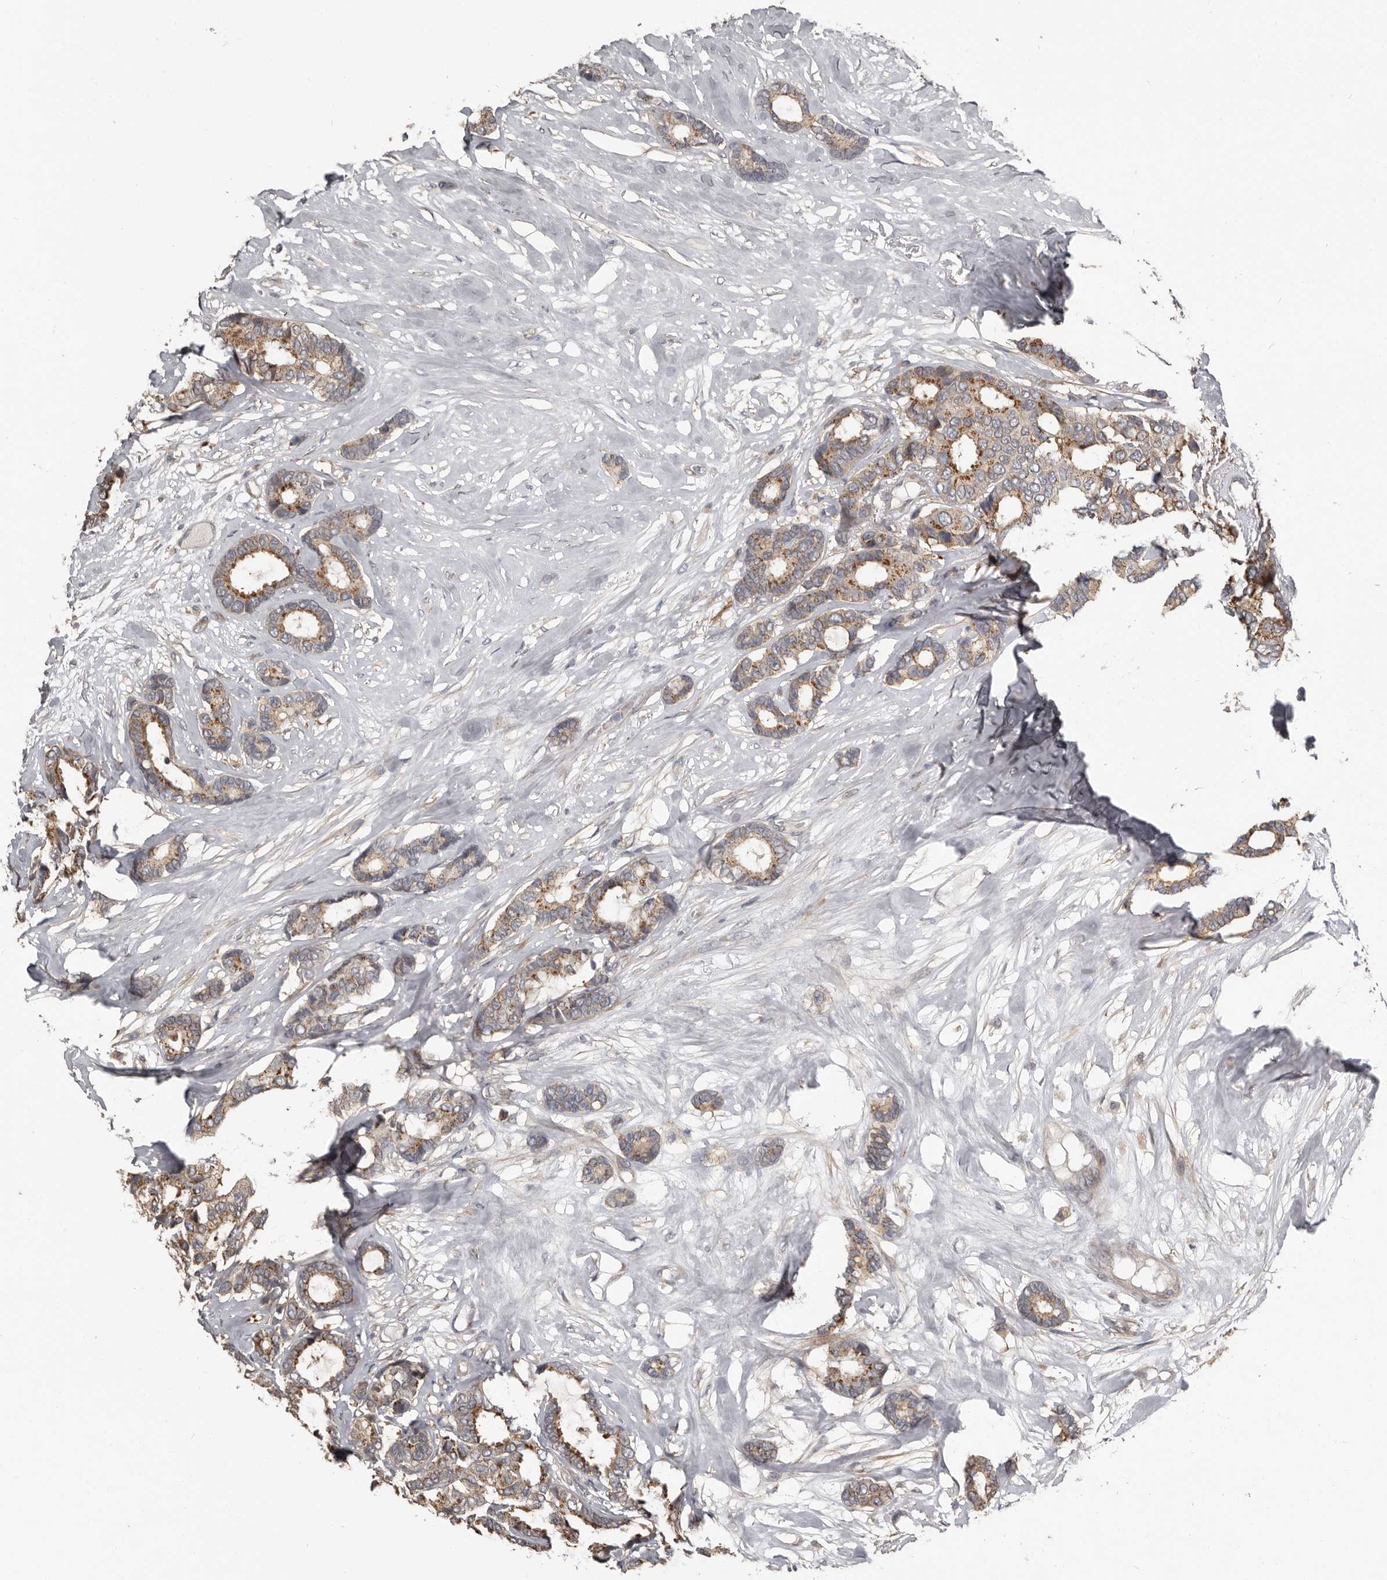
{"staining": {"intensity": "moderate", "quantity": ">75%", "location": "cytoplasmic/membranous"}, "tissue": "breast cancer", "cell_type": "Tumor cells", "image_type": "cancer", "snomed": [{"axis": "morphology", "description": "Duct carcinoma"}, {"axis": "topography", "description": "Breast"}], "caption": "A medium amount of moderate cytoplasmic/membranous expression is identified in about >75% of tumor cells in infiltrating ductal carcinoma (breast) tissue.", "gene": "KCNJ8", "patient": {"sex": "female", "age": 87}}